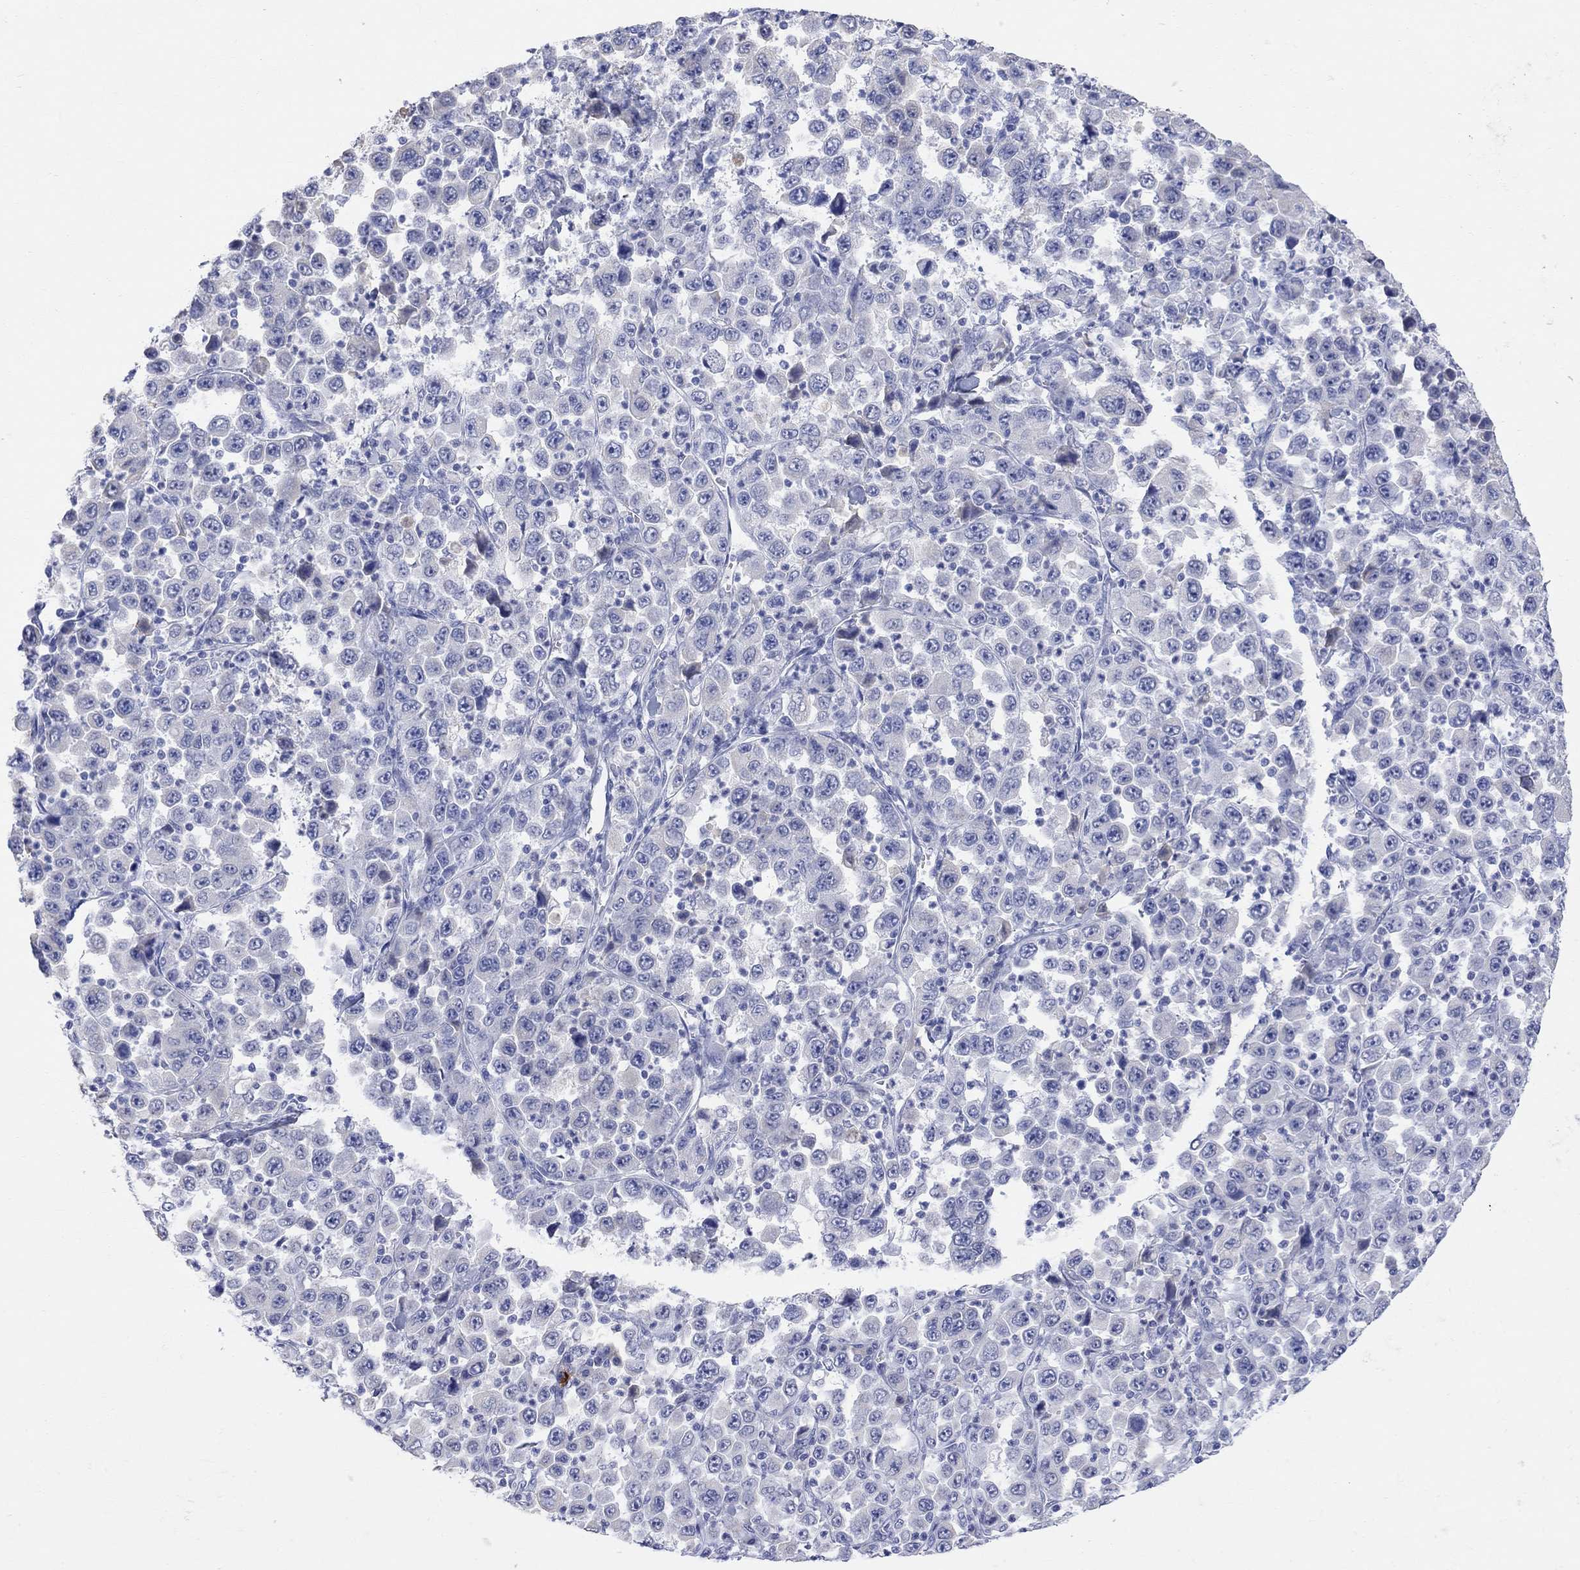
{"staining": {"intensity": "negative", "quantity": "none", "location": "none"}, "tissue": "stomach cancer", "cell_type": "Tumor cells", "image_type": "cancer", "snomed": [{"axis": "morphology", "description": "Normal tissue, NOS"}, {"axis": "morphology", "description": "Adenocarcinoma, NOS"}, {"axis": "topography", "description": "Stomach, upper"}, {"axis": "topography", "description": "Stomach"}], "caption": "This is an IHC image of stomach adenocarcinoma. There is no positivity in tumor cells.", "gene": "TYR", "patient": {"sex": "male", "age": 59}}